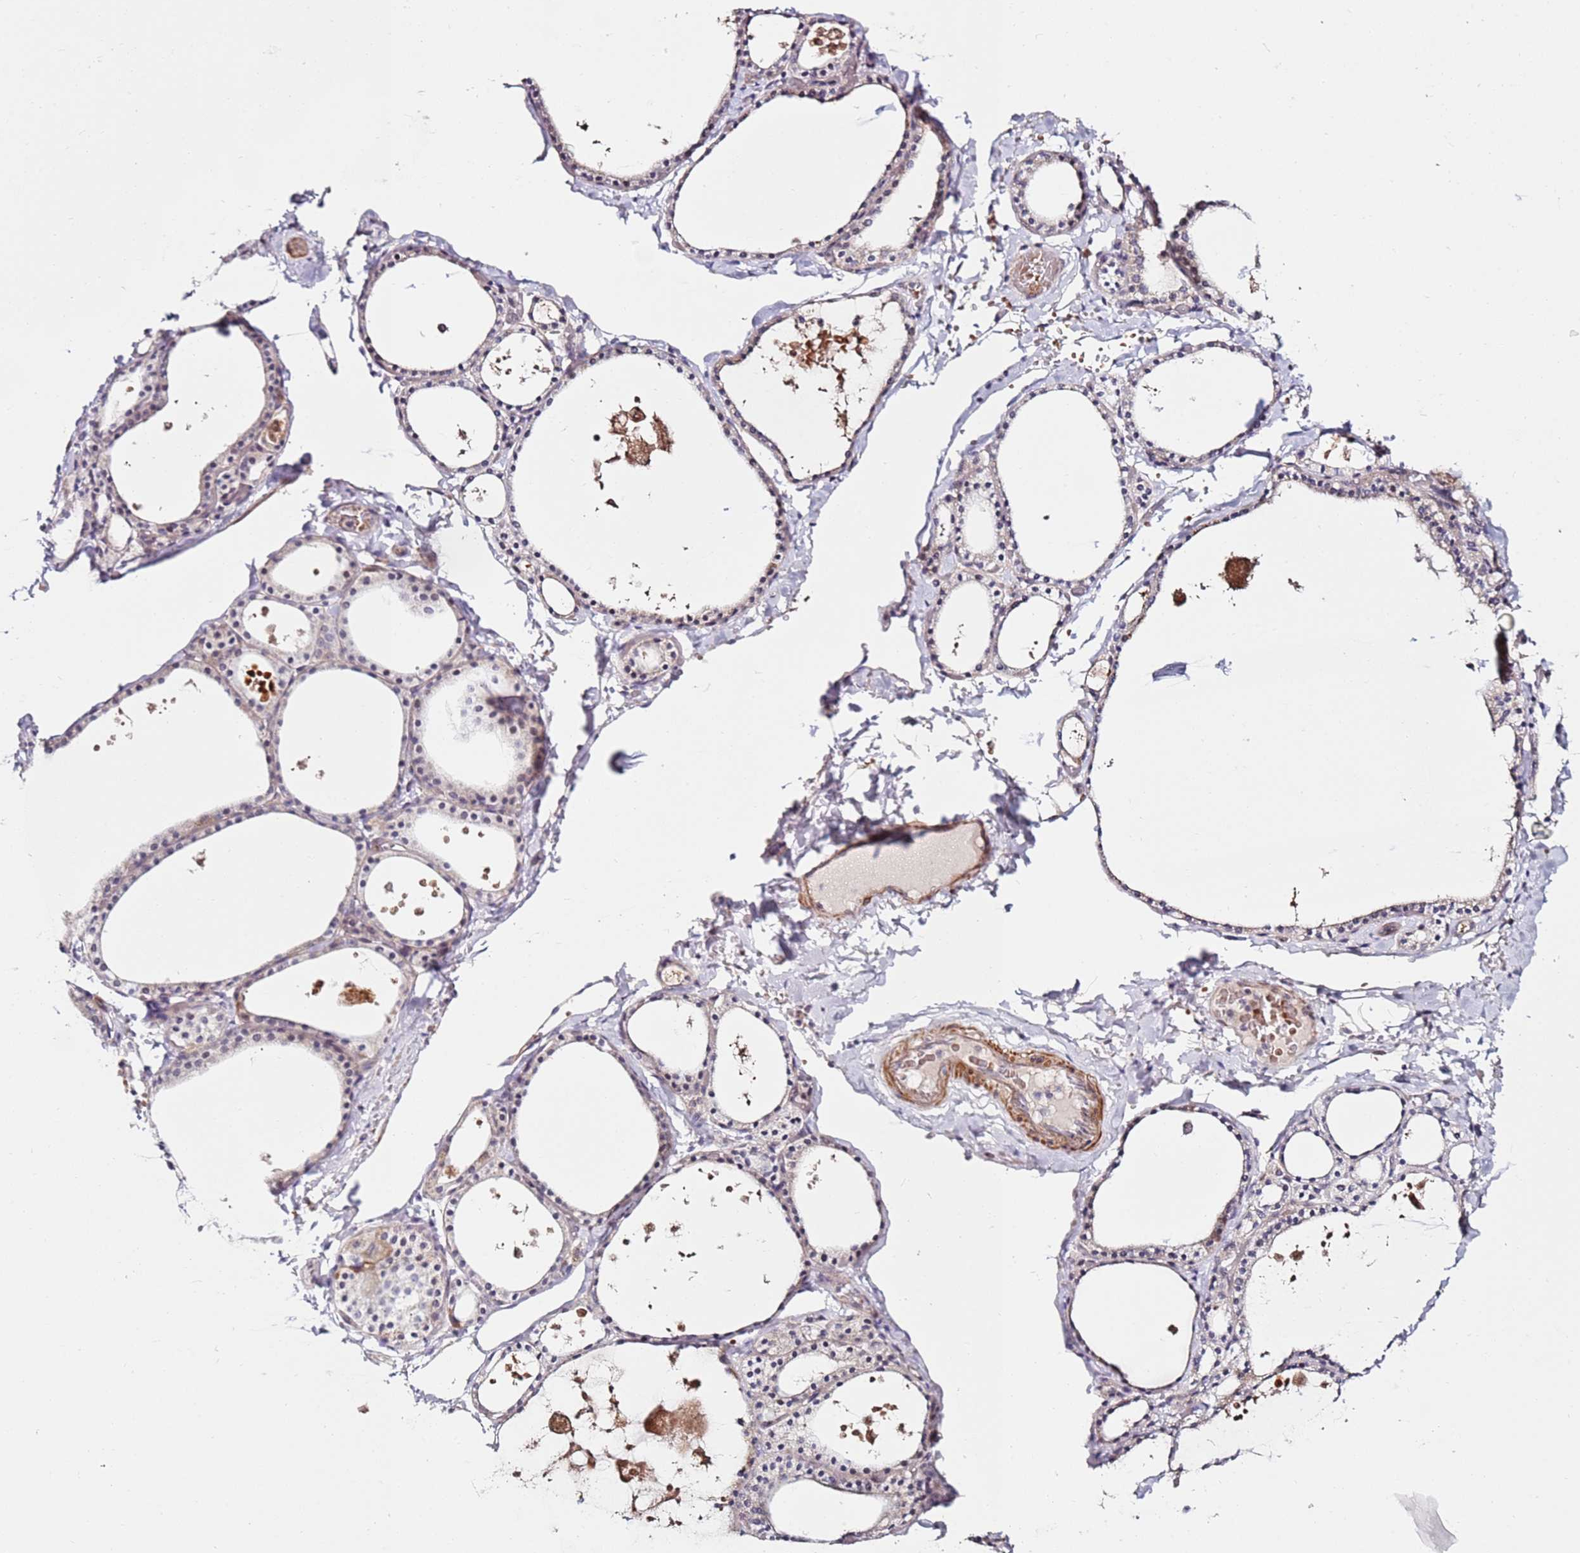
{"staining": {"intensity": "weak", "quantity": "25%-75%", "location": "cytoplasmic/membranous,nuclear"}, "tissue": "thyroid gland", "cell_type": "Glandular cells", "image_type": "normal", "snomed": [{"axis": "morphology", "description": "Normal tissue, NOS"}, {"axis": "topography", "description": "Thyroid gland"}], "caption": "DAB immunohistochemical staining of benign human thyroid gland exhibits weak cytoplasmic/membranous,nuclear protein expression in approximately 25%-75% of glandular cells.", "gene": "RARS2", "patient": {"sex": "male", "age": 56}}